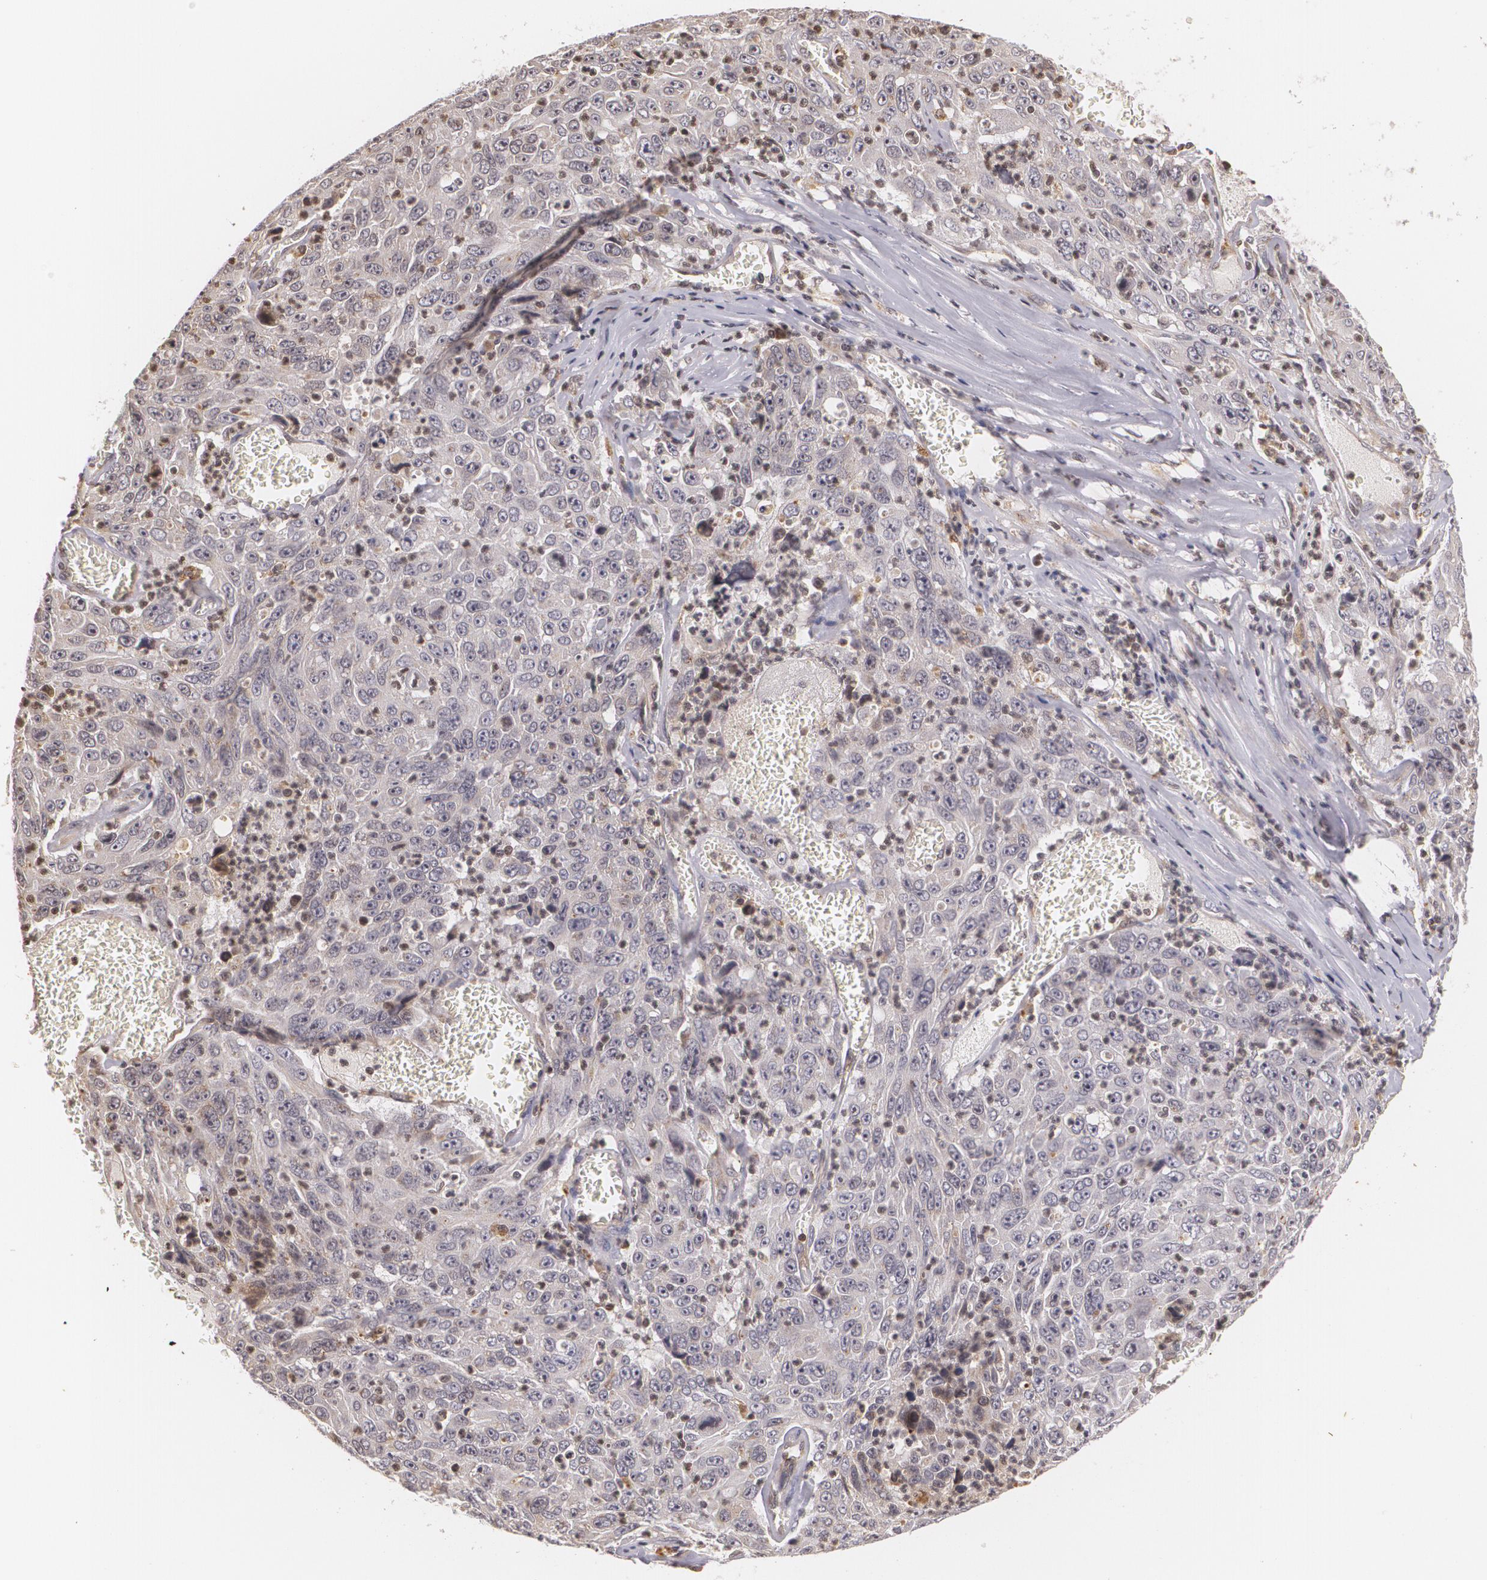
{"staining": {"intensity": "weak", "quantity": ">75%", "location": "cytoplasmic/membranous"}, "tissue": "lung cancer", "cell_type": "Tumor cells", "image_type": "cancer", "snomed": [{"axis": "morphology", "description": "Squamous cell carcinoma, NOS"}, {"axis": "topography", "description": "Lung"}], "caption": "There is low levels of weak cytoplasmic/membranous staining in tumor cells of lung cancer (squamous cell carcinoma), as demonstrated by immunohistochemical staining (brown color).", "gene": "VAV3", "patient": {"sex": "male", "age": 64}}